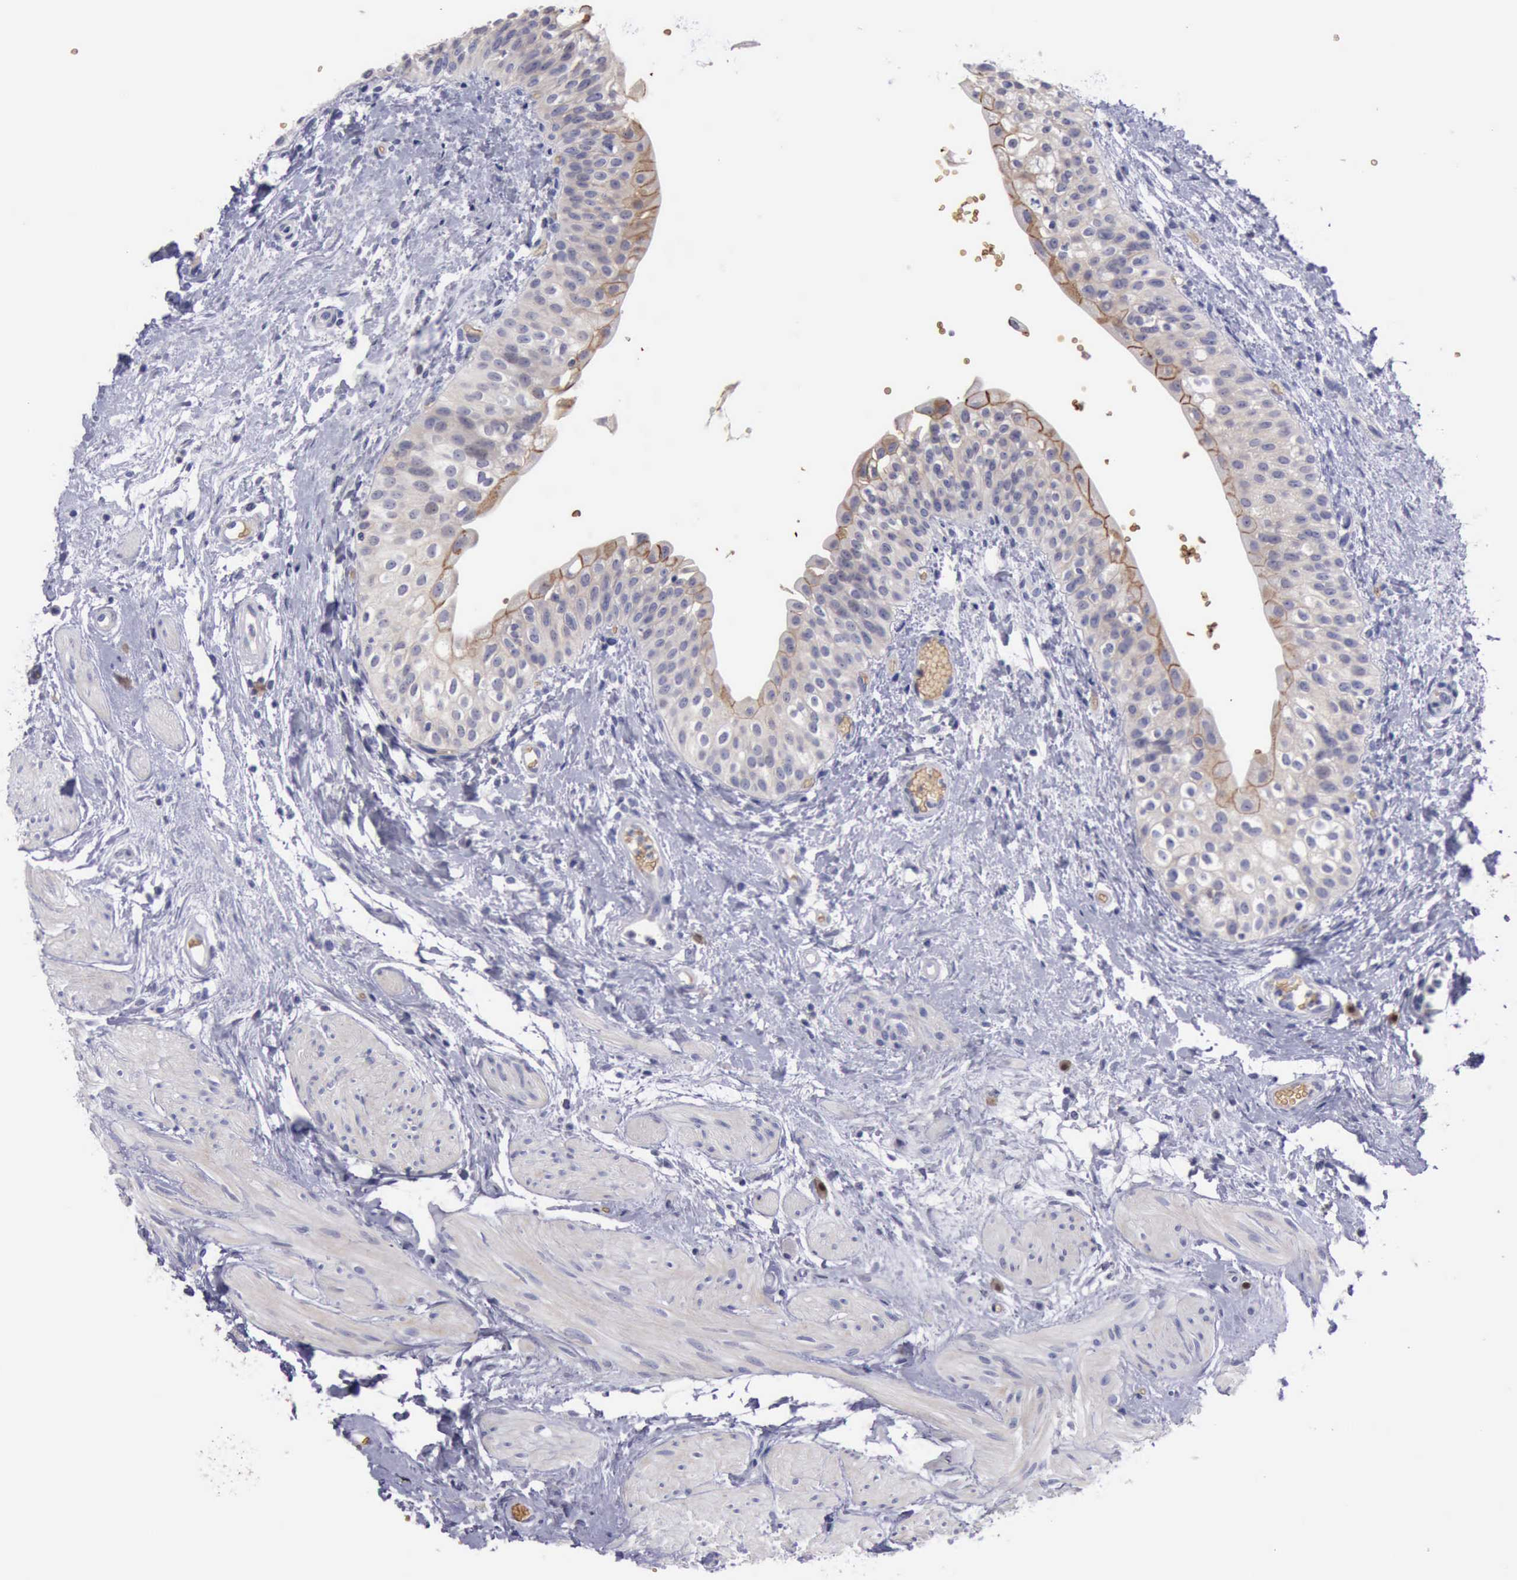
{"staining": {"intensity": "weak", "quantity": ">75%", "location": "cytoplasmic/membranous"}, "tissue": "urinary bladder", "cell_type": "Urothelial cells", "image_type": "normal", "snomed": [{"axis": "morphology", "description": "Normal tissue, NOS"}, {"axis": "topography", "description": "Urinary bladder"}], "caption": "Brown immunohistochemical staining in benign urinary bladder exhibits weak cytoplasmic/membranous staining in about >75% of urothelial cells.", "gene": "CEP128", "patient": {"sex": "female", "age": 55}}